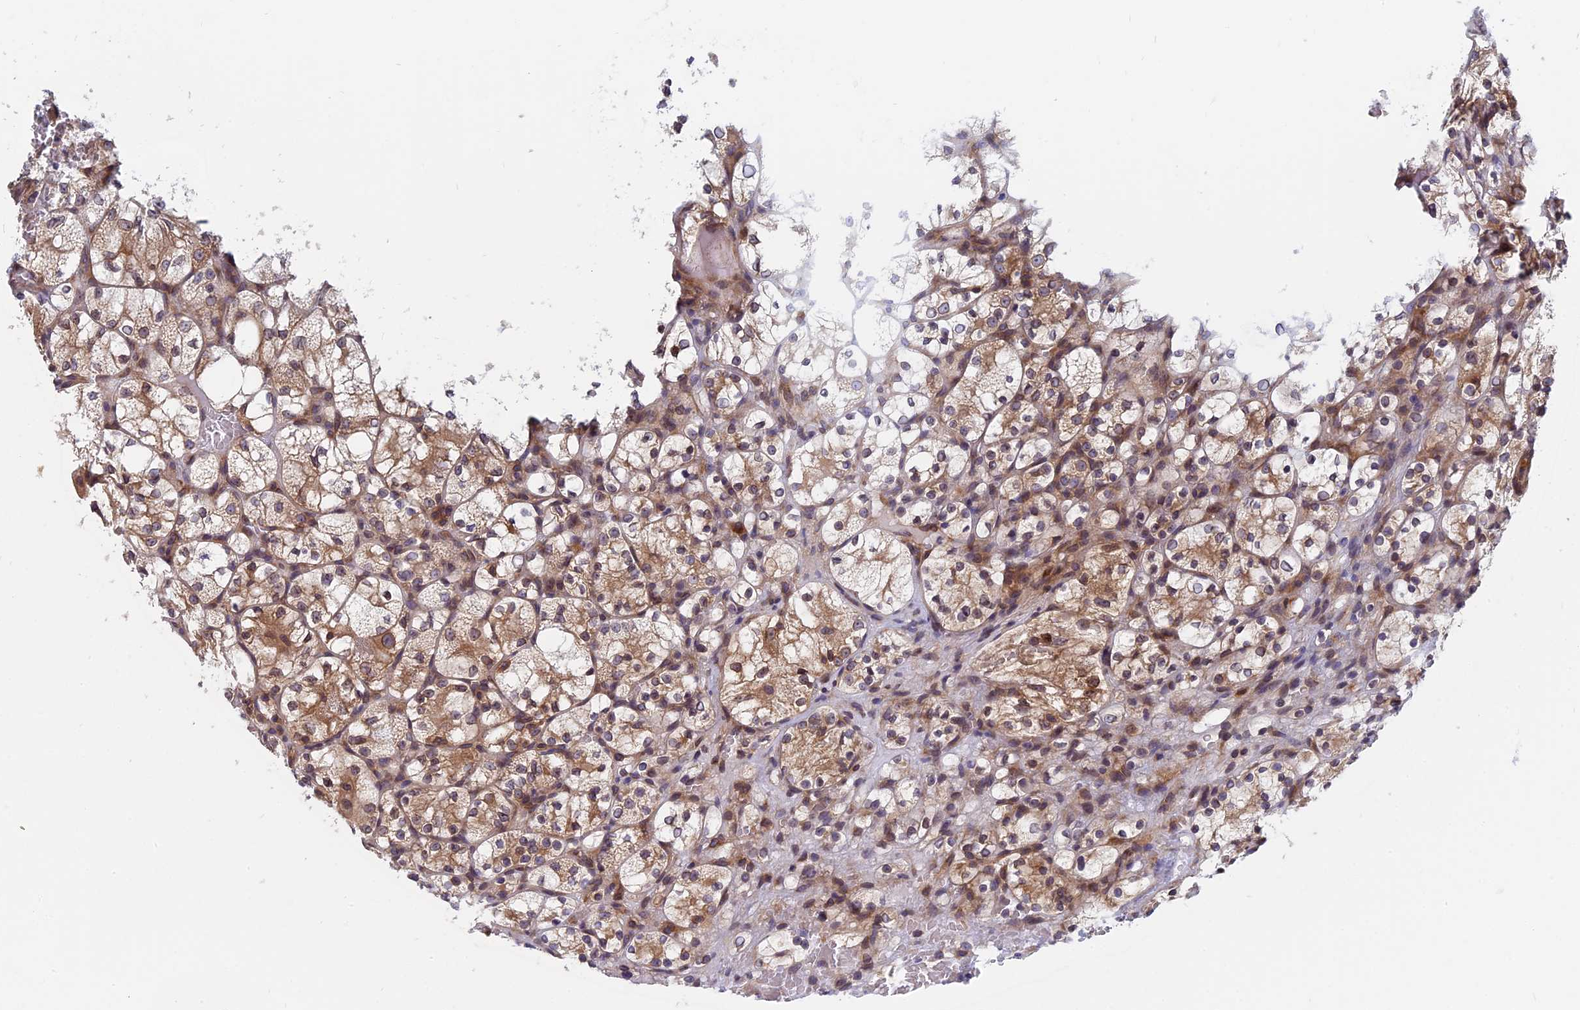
{"staining": {"intensity": "moderate", "quantity": "<25%", "location": "cytoplasmic/membranous,nuclear"}, "tissue": "renal cancer", "cell_type": "Tumor cells", "image_type": "cancer", "snomed": [{"axis": "morphology", "description": "Adenocarcinoma, NOS"}, {"axis": "topography", "description": "Kidney"}], "caption": "Renal cancer stained with DAB (3,3'-diaminobenzidine) immunohistochemistry exhibits low levels of moderate cytoplasmic/membranous and nuclear positivity in about <25% of tumor cells.", "gene": "NAA10", "patient": {"sex": "female", "age": 69}}